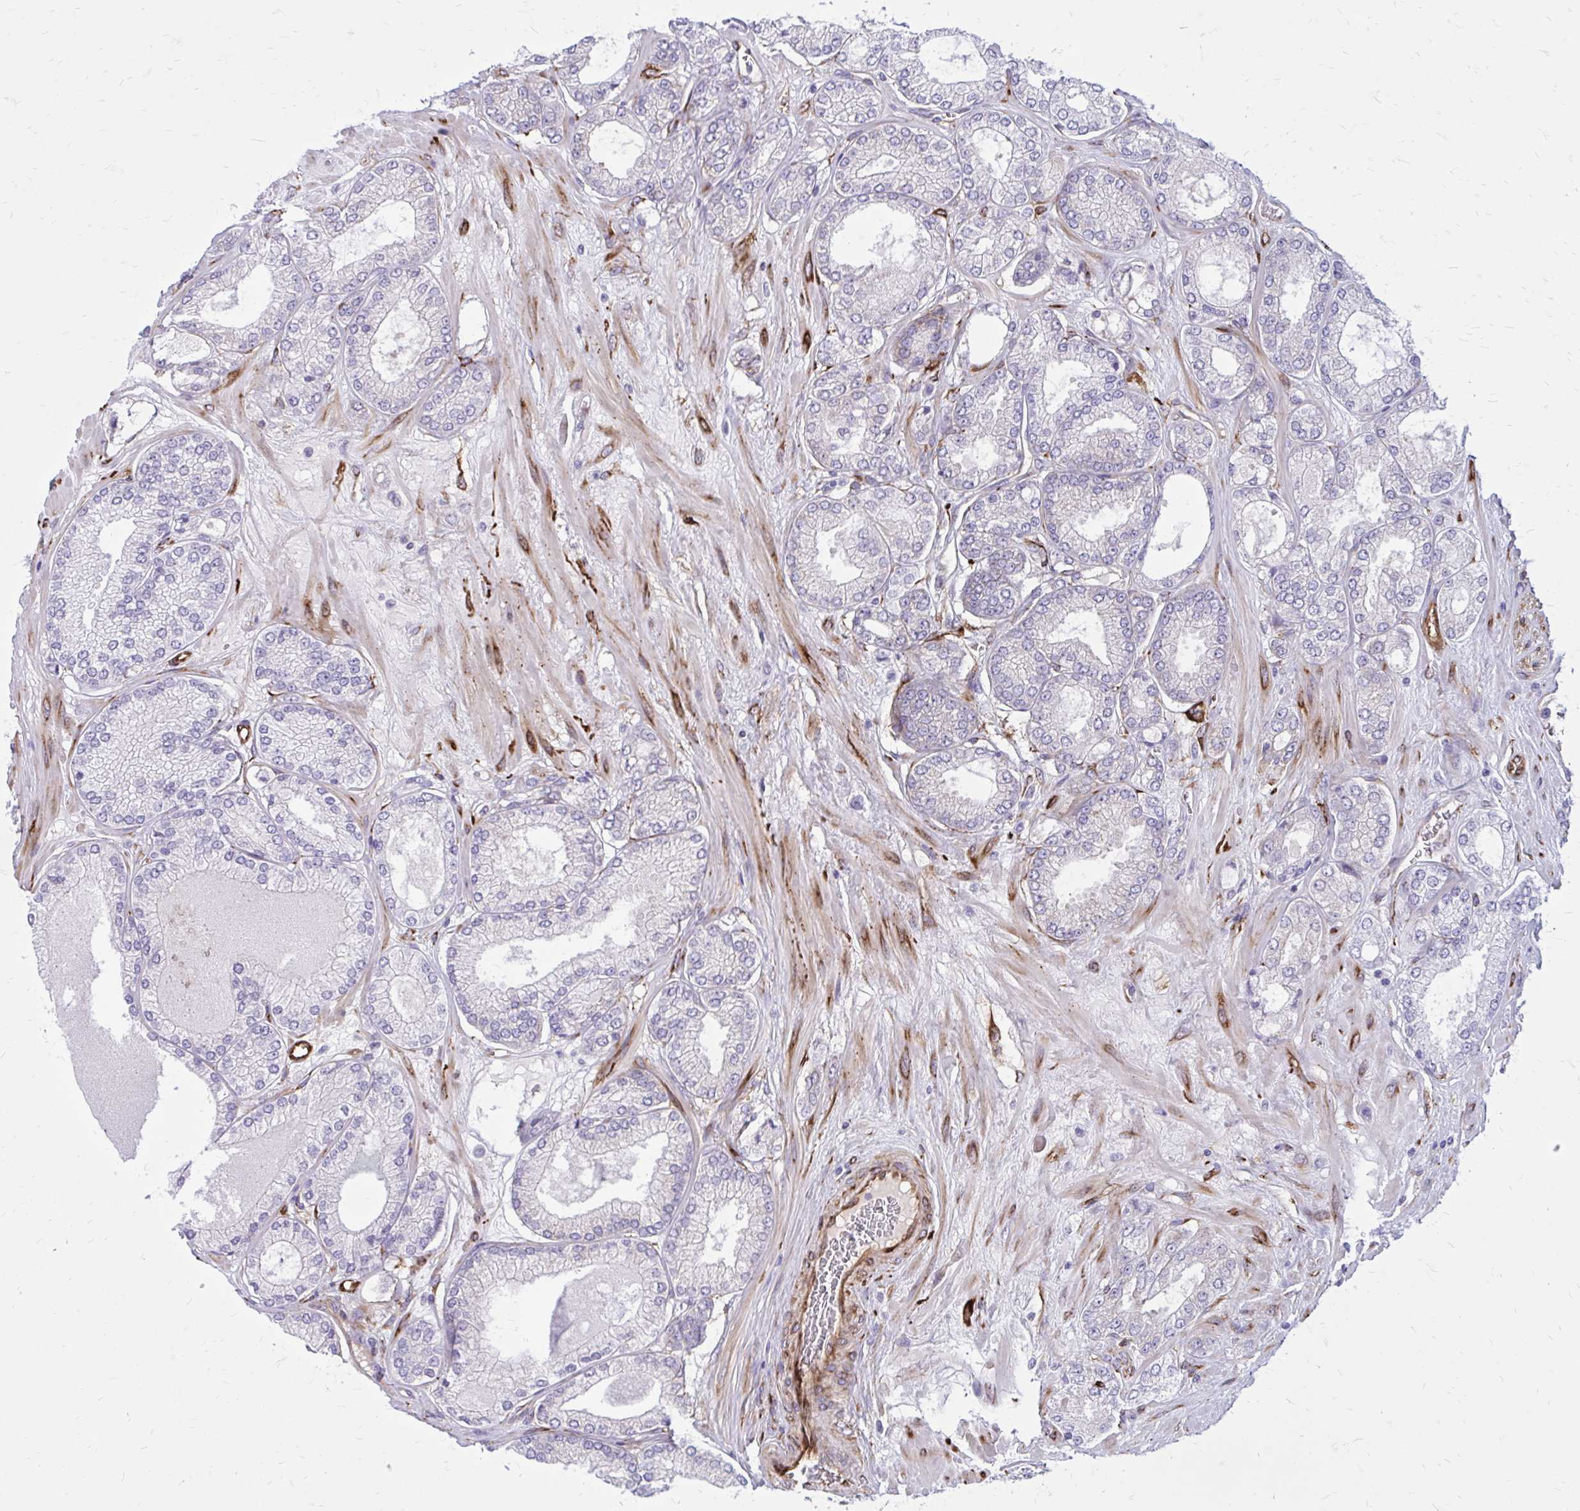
{"staining": {"intensity": "negative", "quantity": "none", "location": "none"}, "tissue": "prostate cancer", "cell_type": "Tumor cells", "image_type": "cancer", "snomed": [{"axis": "morphology", "description": "Adenocarcinoma, High grade"}, {"axis": "topography", "description": "Prostate"}], "caption": "The photomicrograph shows no staining of tumor cells in prostate cancer (adenocarcinoma (high-grade)).", "gene": "BEND5", "patient": {"sex": "male", "age": 68}}